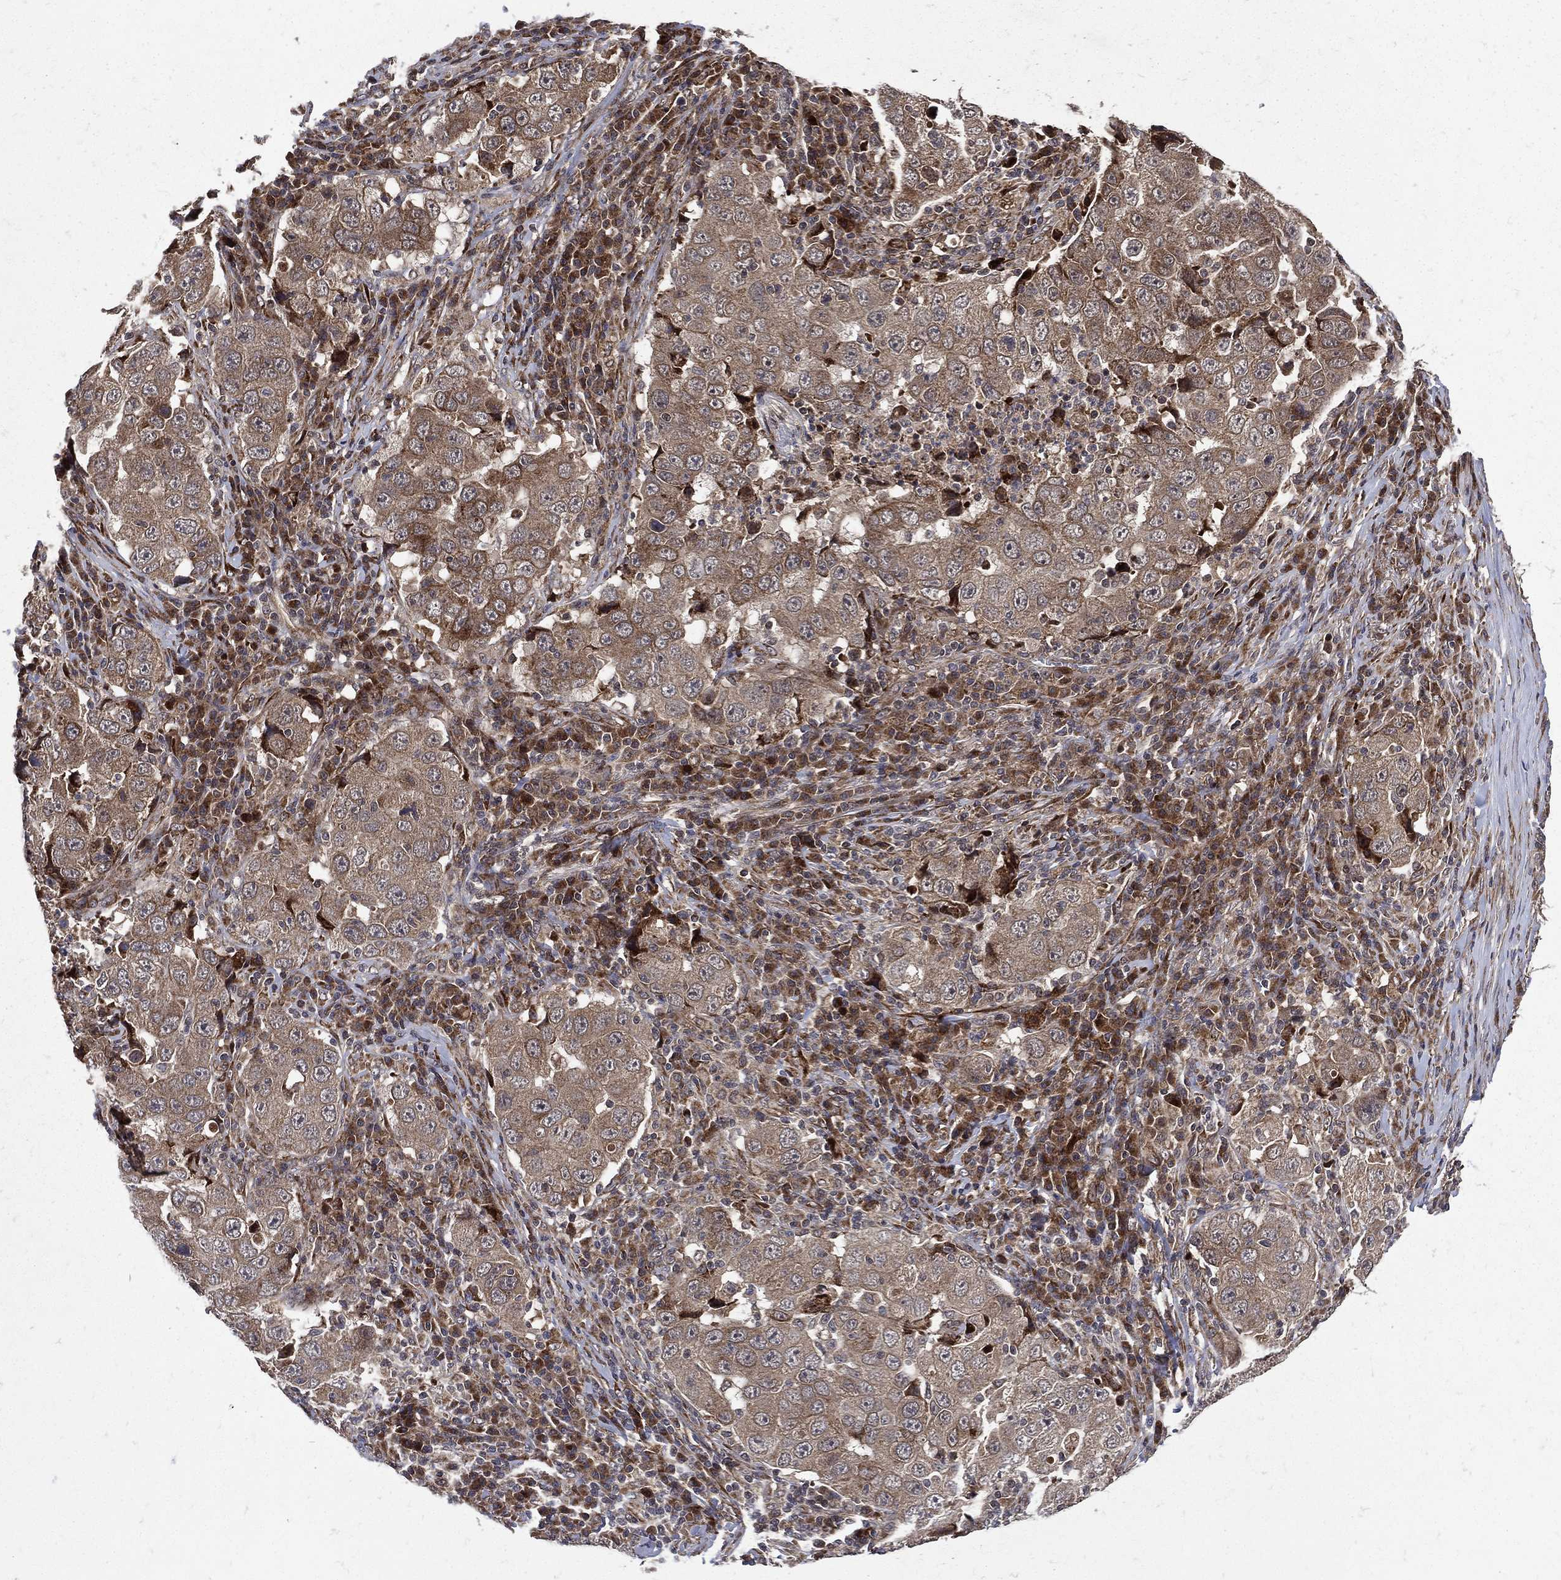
{"staining": {"intensity": "strong", "quantity": "25%-75%", "location": "cytoplasmic/membranous"}, "tissue": "lung cancer", "cell_type": "Tumor cells", "image_type": "cancer", "snomed": [{"axis": "morphology", "description": "Adenocarcinoma, NOS"}, {"axis": "topography", "description": "Lung"}], "caption": "Adenocarcinoma (lung) stained for a protein (brown) displays strong cytoplasmic/membranous positive expression in about 25%-75% of tumor cells.", "gene": "RAB11FIP4", "patient": {"sex": "male", "age": 73}}